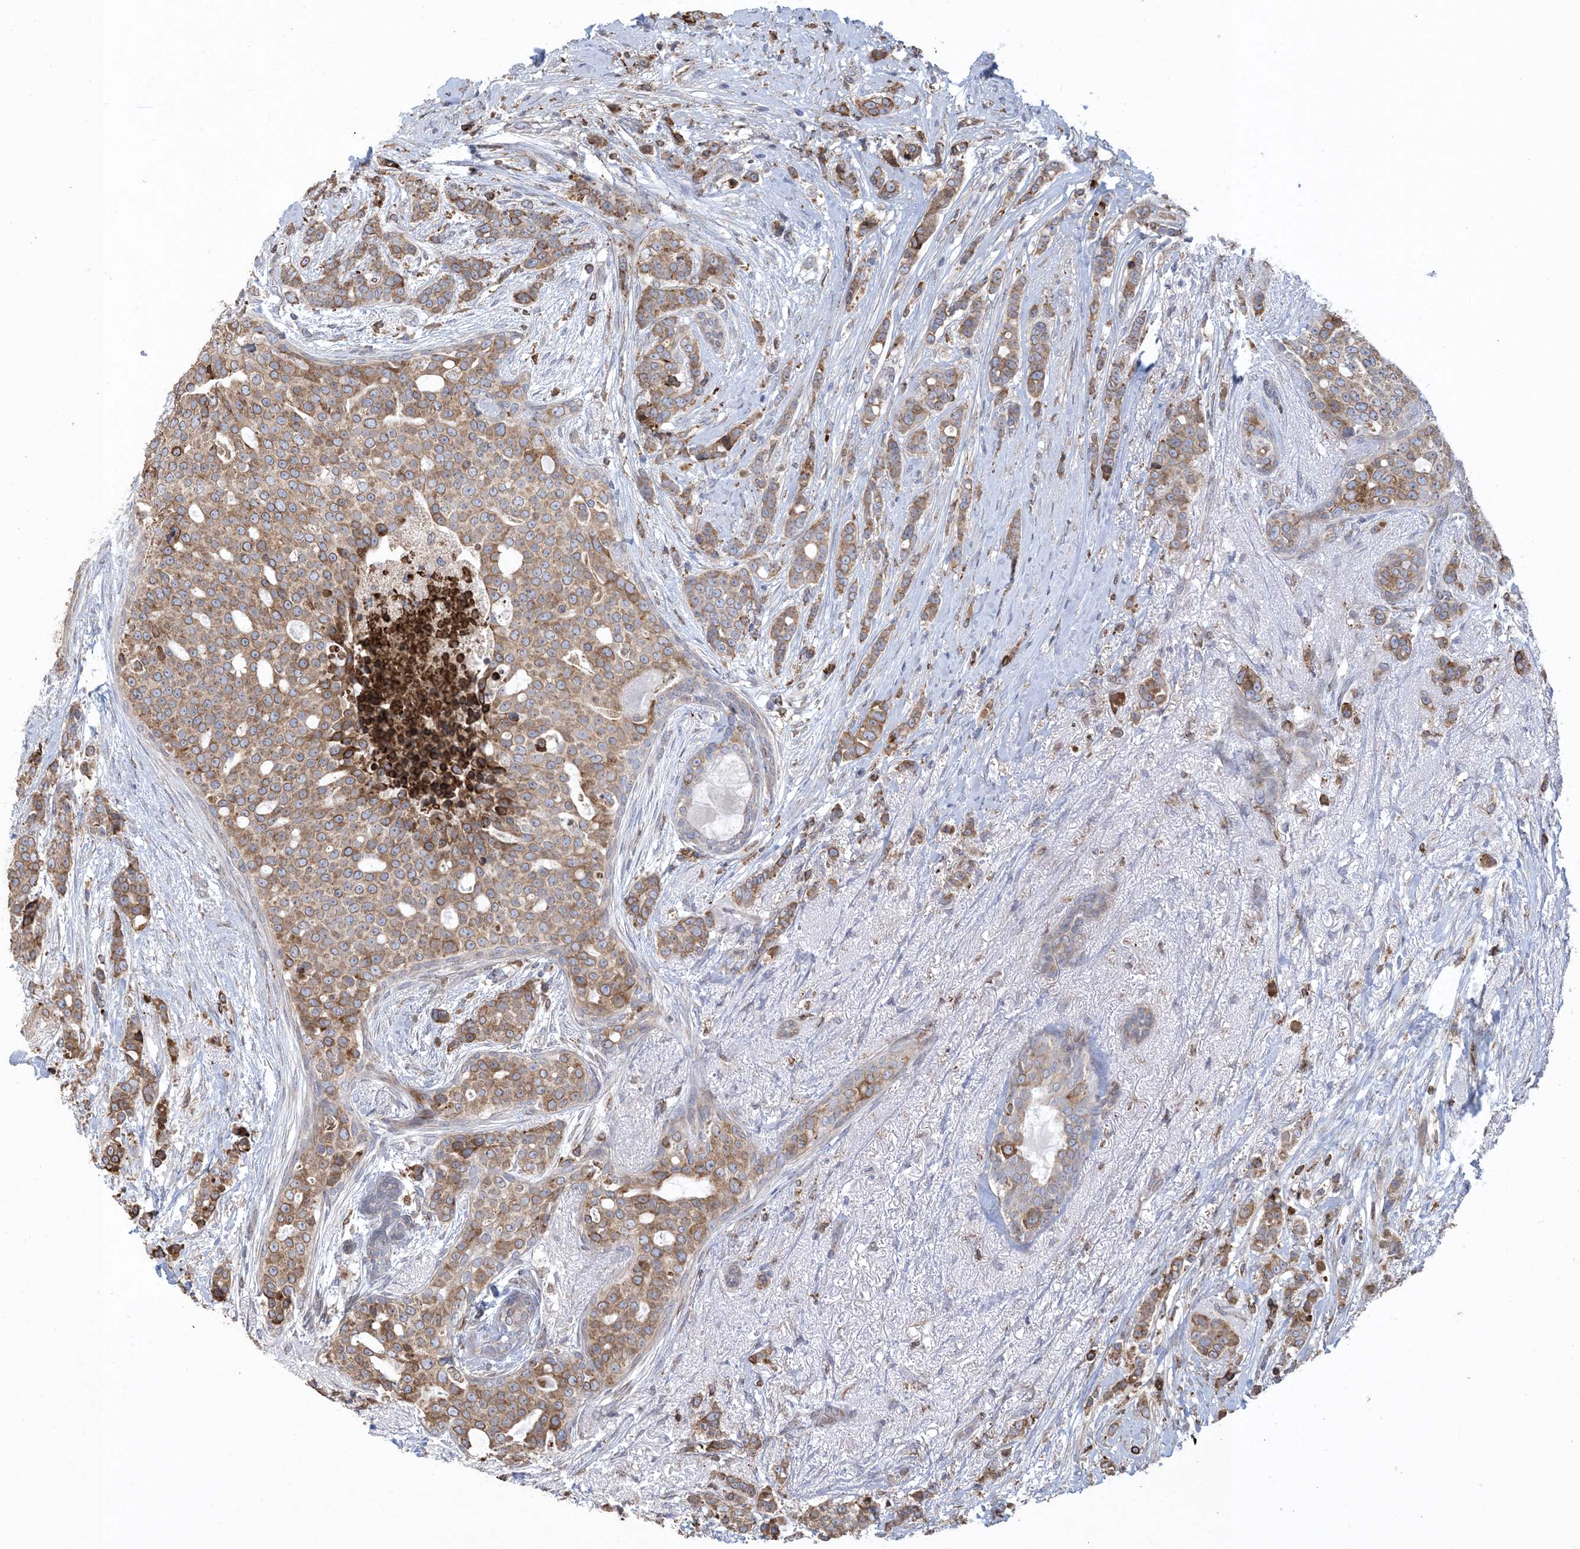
{"staining": {"intensity": "moderate", "quantity": ">75%", "location": "cytoplasmic/membranous"}, "tissue": "breast cancer", "cell_type": "Tumor cells", "image_type": "cancer", "snomed": [{"axis": "morphology", "description": "Lobular carcinoma"}, {"axis": "topography", "description": "Breast"}], "caption": "Immunohistochemical staining of breast cancer (lobular carcinoma) exhibits medium levels of moderate cytoplasmic/membranous protein staining in about >75% of tumor cells.", "gene": "SHANK1", "patient": {"sex": "female", "age": 51}}